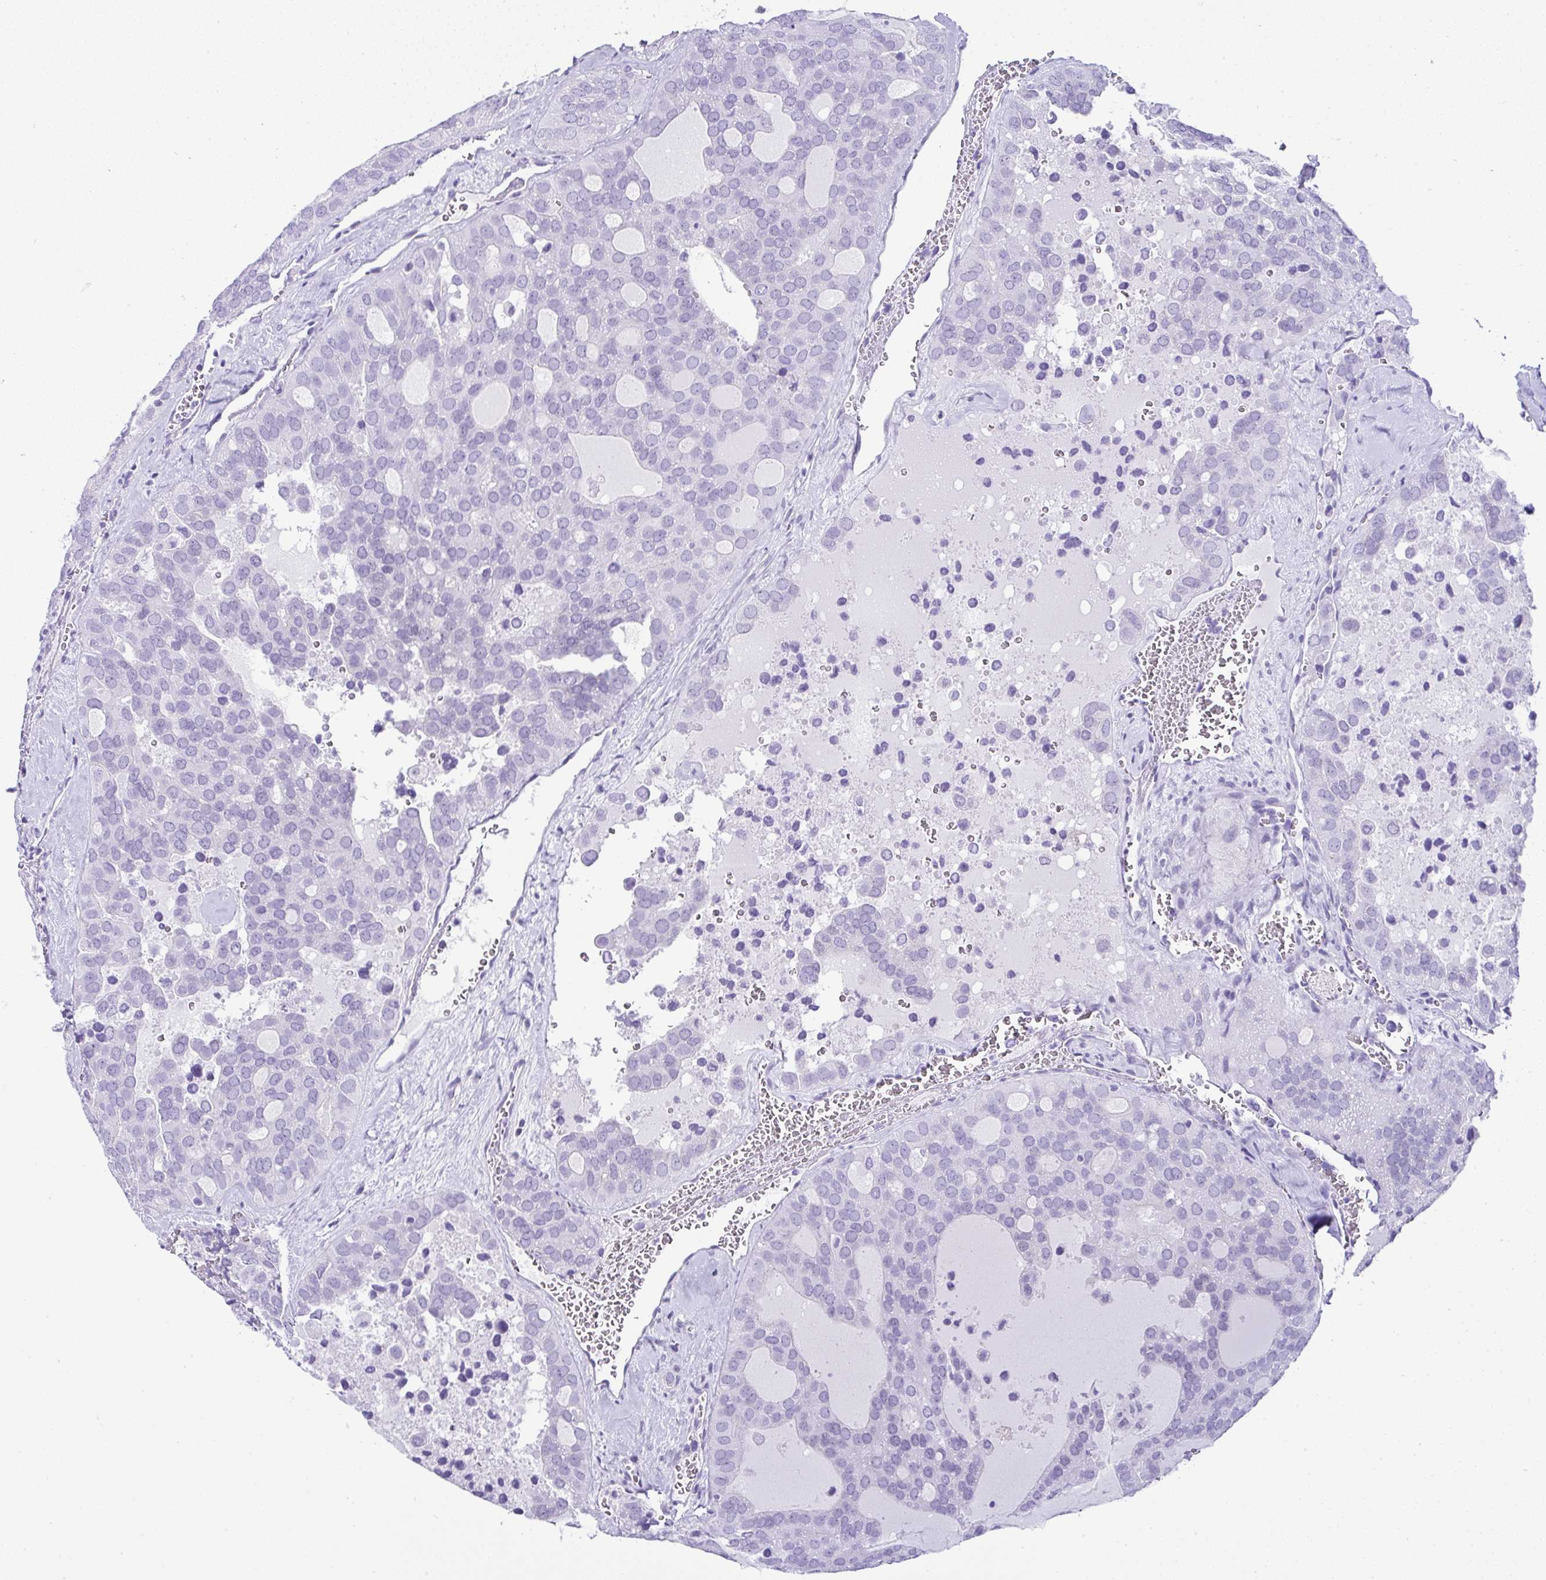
{"staining": {"intensity": "negative", "quantity": "none", "location": "none"}, "tissue": "thyroid cancer", "cell_type": "Tumor cells", "image_type": "cancer", "snomed": [{"axis": "morphology", "description": "Follicular adenoma carcinoma, NOS"}, {"axis": "topography", "description": "Thyroid gland"}], "caption": "The image demonstrates no significant positivity in tumor cells of follicular adenoma carcinoma (thyroid). (Immunohistochemistry (ihc), brightfield microscopy, high magnification).", "gene": "RNF183", "patient": {"sex": "male", "age": 75}}